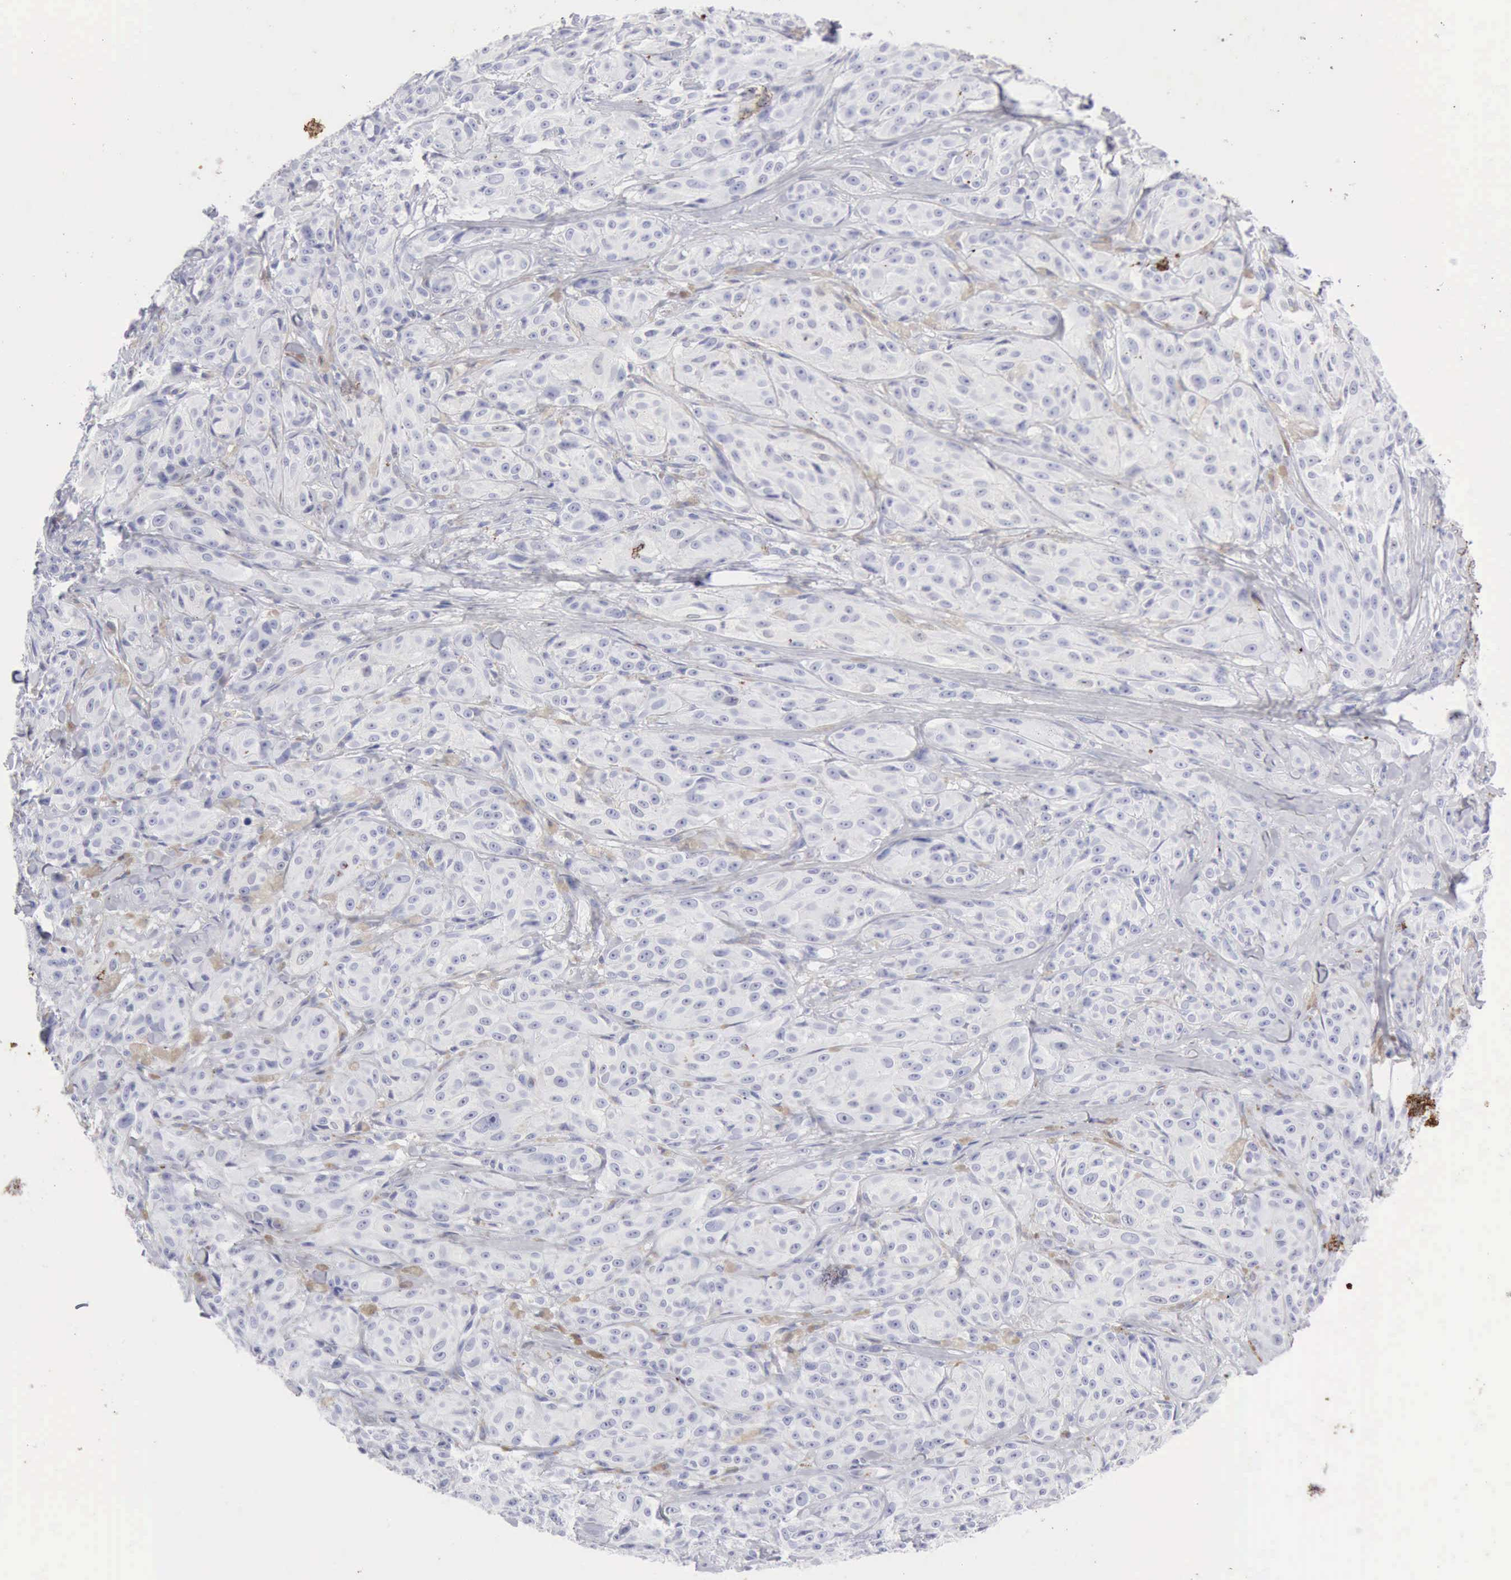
{"staining": {"intensity": "negative", "quantity": "none", "location": "none"}, "tissue": "melanoma", "cell_type": "Tumor cells", "image_type": "cancer", "snomed": [{"axis": "morphology", "description": "Malignant melanoma, NOS"}, {"axis": "topography", "description": "Skin"}], "caption": "The micrograph displays no staining of tumor cells in malignant melanoma. (DAB IHC, high magnification).", "gene": "KRT10", "patient": {"sex": "male", "age": 56}}